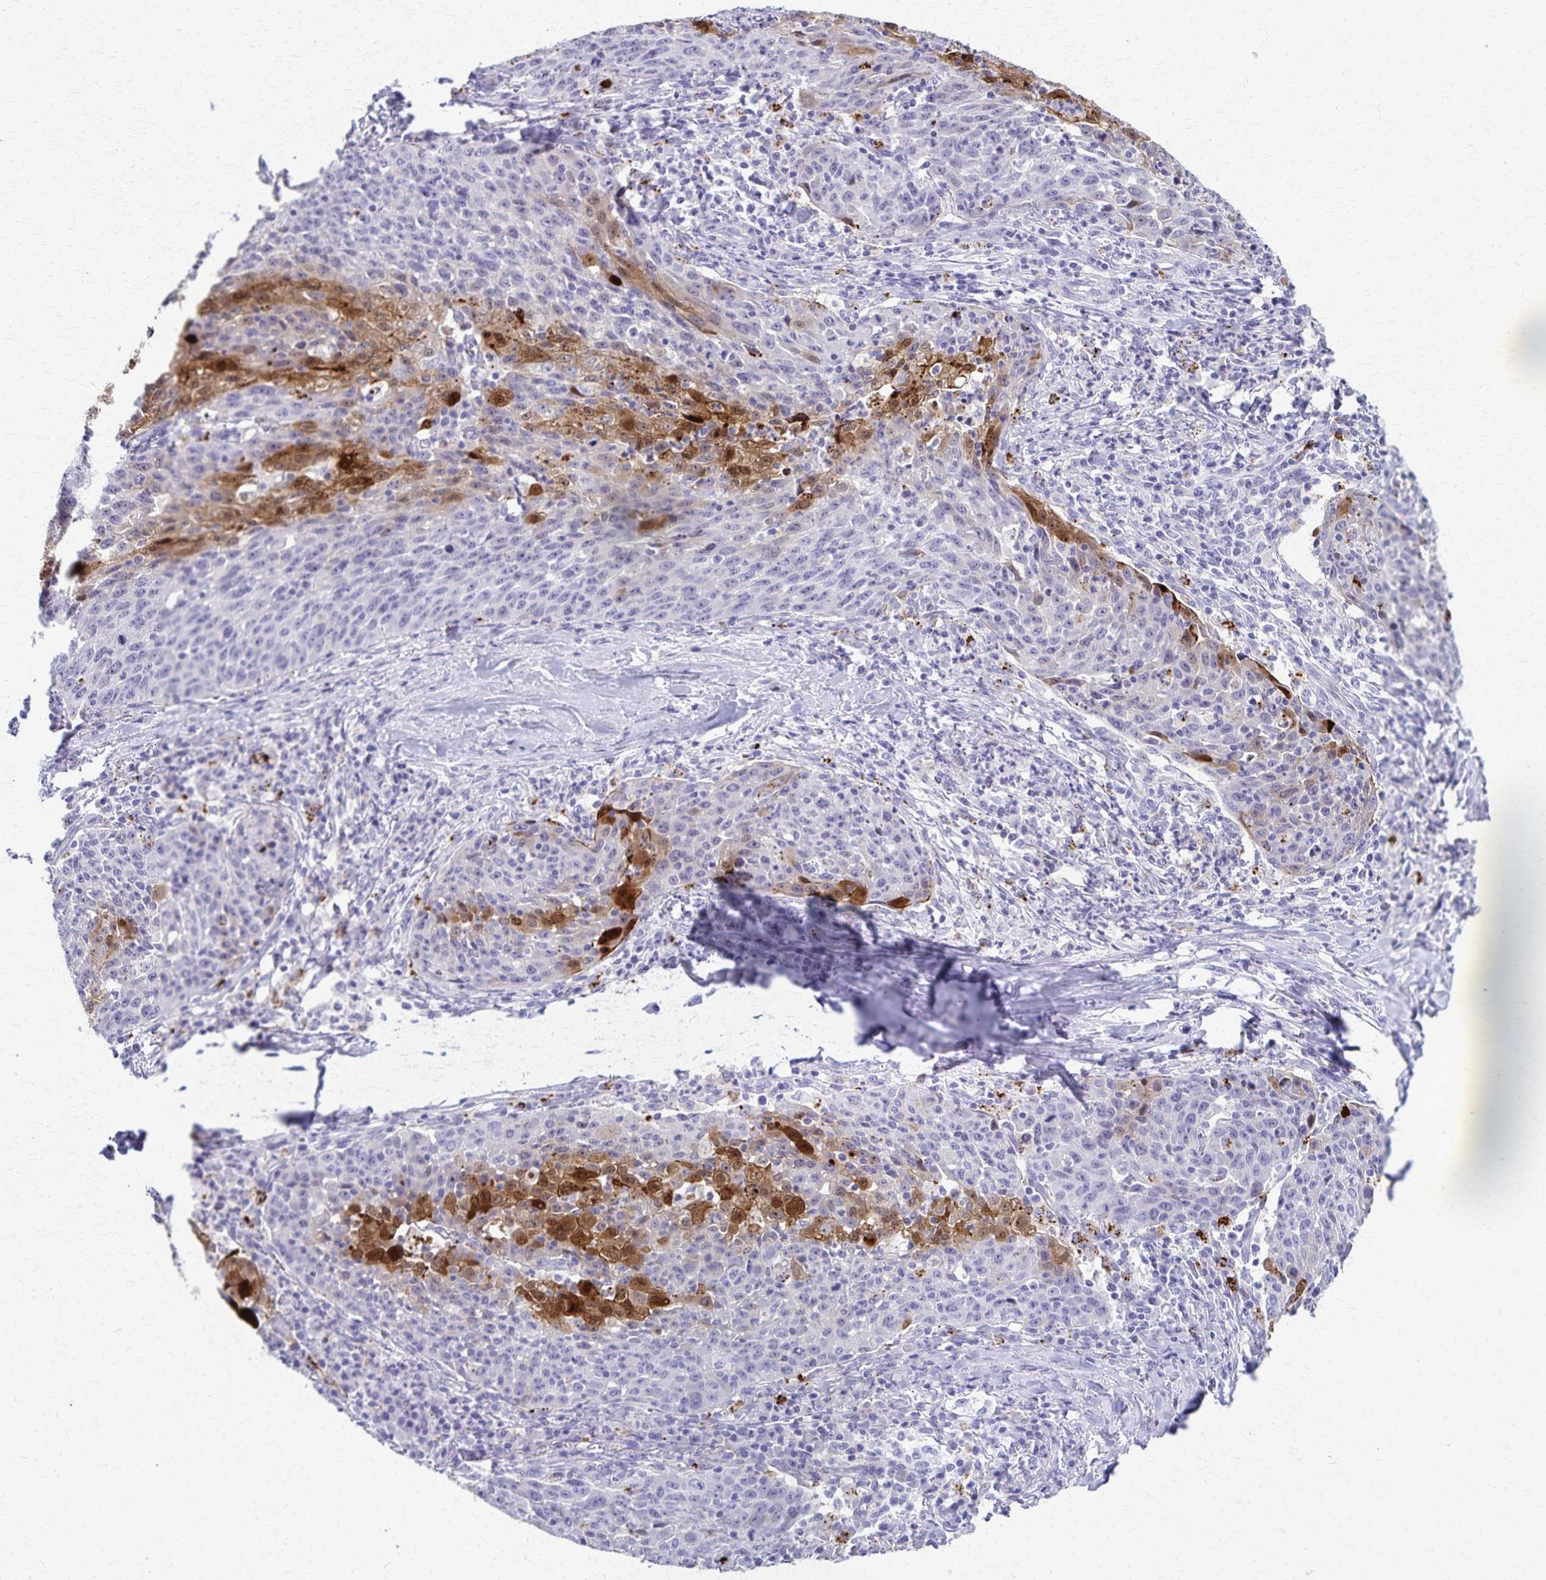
{"staining": {"intensity": "strong", "quantity": "<25%", "location": "cytoplasmic/membranous"}, "tissue": "lung cancer", "cell_type": "Tumor cells", "image_type": "cancer", "snomed": [{"axis": "morphology", "description": "Squamous cell carcinoma, NOS"}, {"axis": "morphology", "description": "Squamous cell carcinoma, metastatic, NOS"}, {"axis": "topography", "description": "Bronchus"}, {"axis": "topography", "description": "Lung"}], "caption": "Immunohistochemistry histopathology image of lung cancer (squamous cell carcinoma) stained for a protein (brown), which shows medium levels of strong cytoplasmic/membranous positivity in about <25% of tumor cells.", "gene": "TMEM60", "patient": {"sex": "male", "age": 62}}